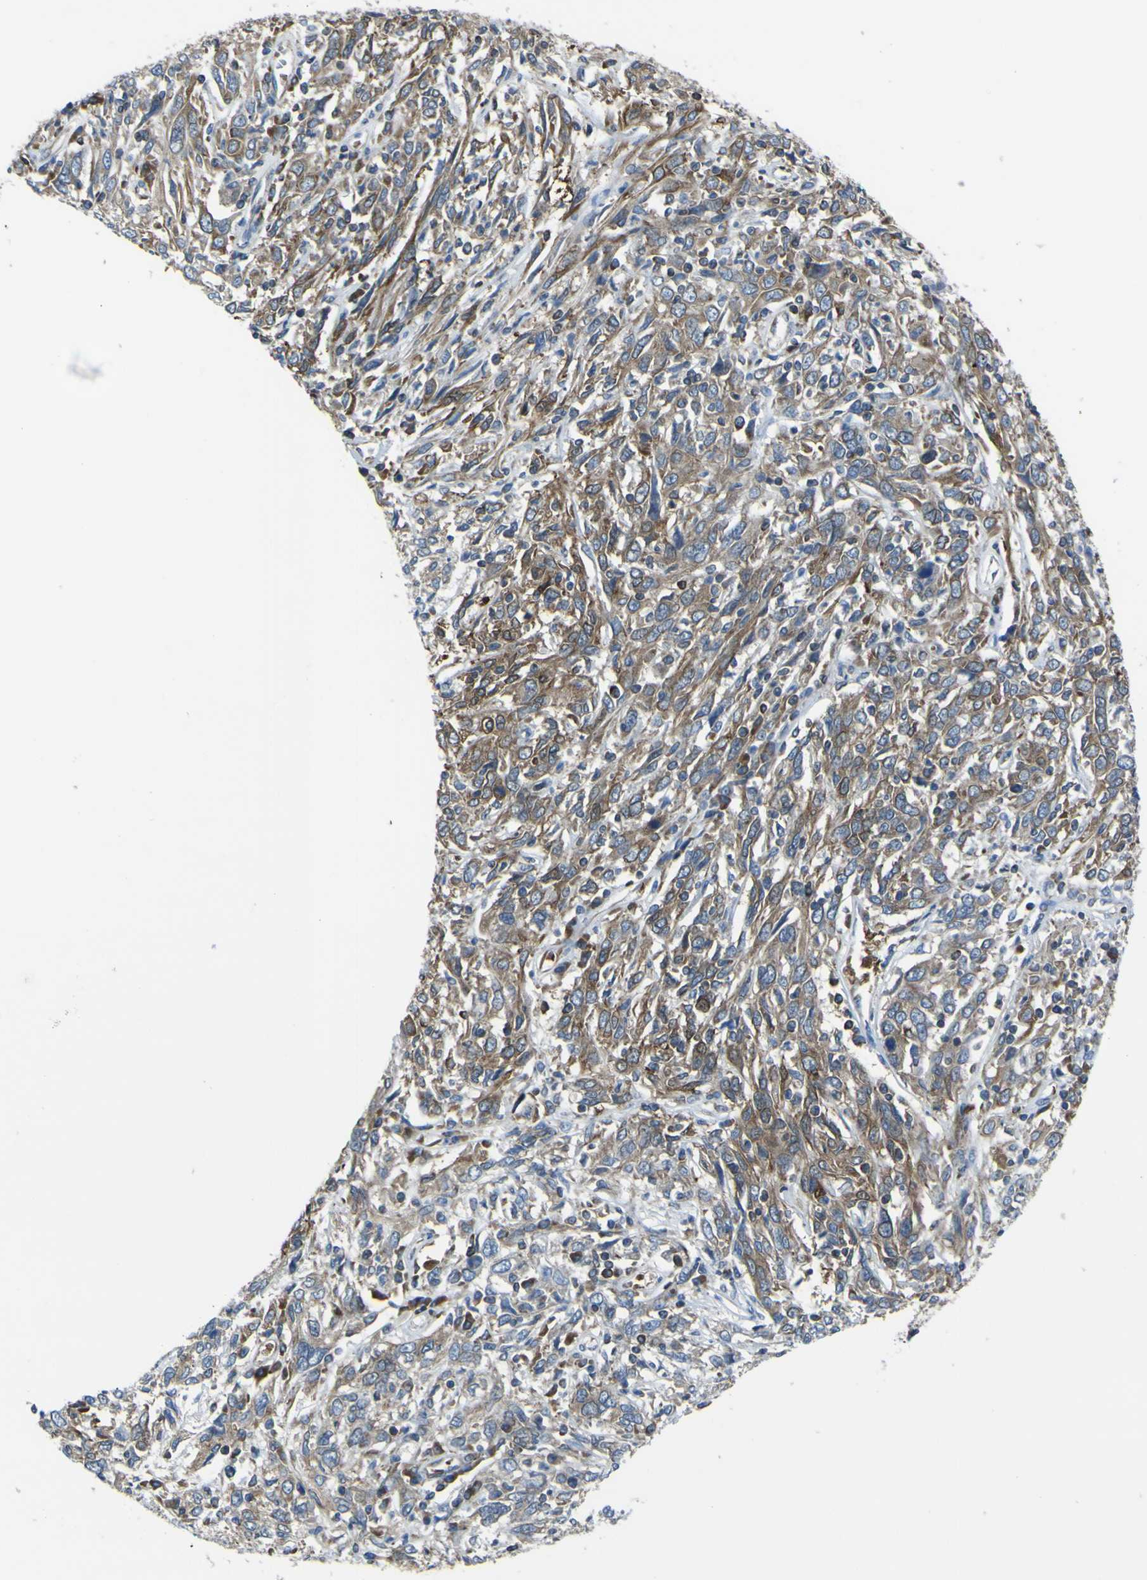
{"staining": {"intensity": "moderate", "quantity": ">75%", "location": "cytoplasmic/membranous"}, "tissue": "cervical cancer", "cell_type": "Tumor cells", "image_type": "cancer", "snomed": [{"axis": "morphology", "description": "Squamous cell carcinoma, NOS"}, {"axis": "topography", "description": "Cervix"}], "caption": "Protein analysis of cervical cancer (squamous cell carcinoma) tissue demonstrates moderate cytoplasmic/membranous expression in about >75% of tumor cells.", "gene": "STIM1", "patient": {"sex": "female", "age": 46}}